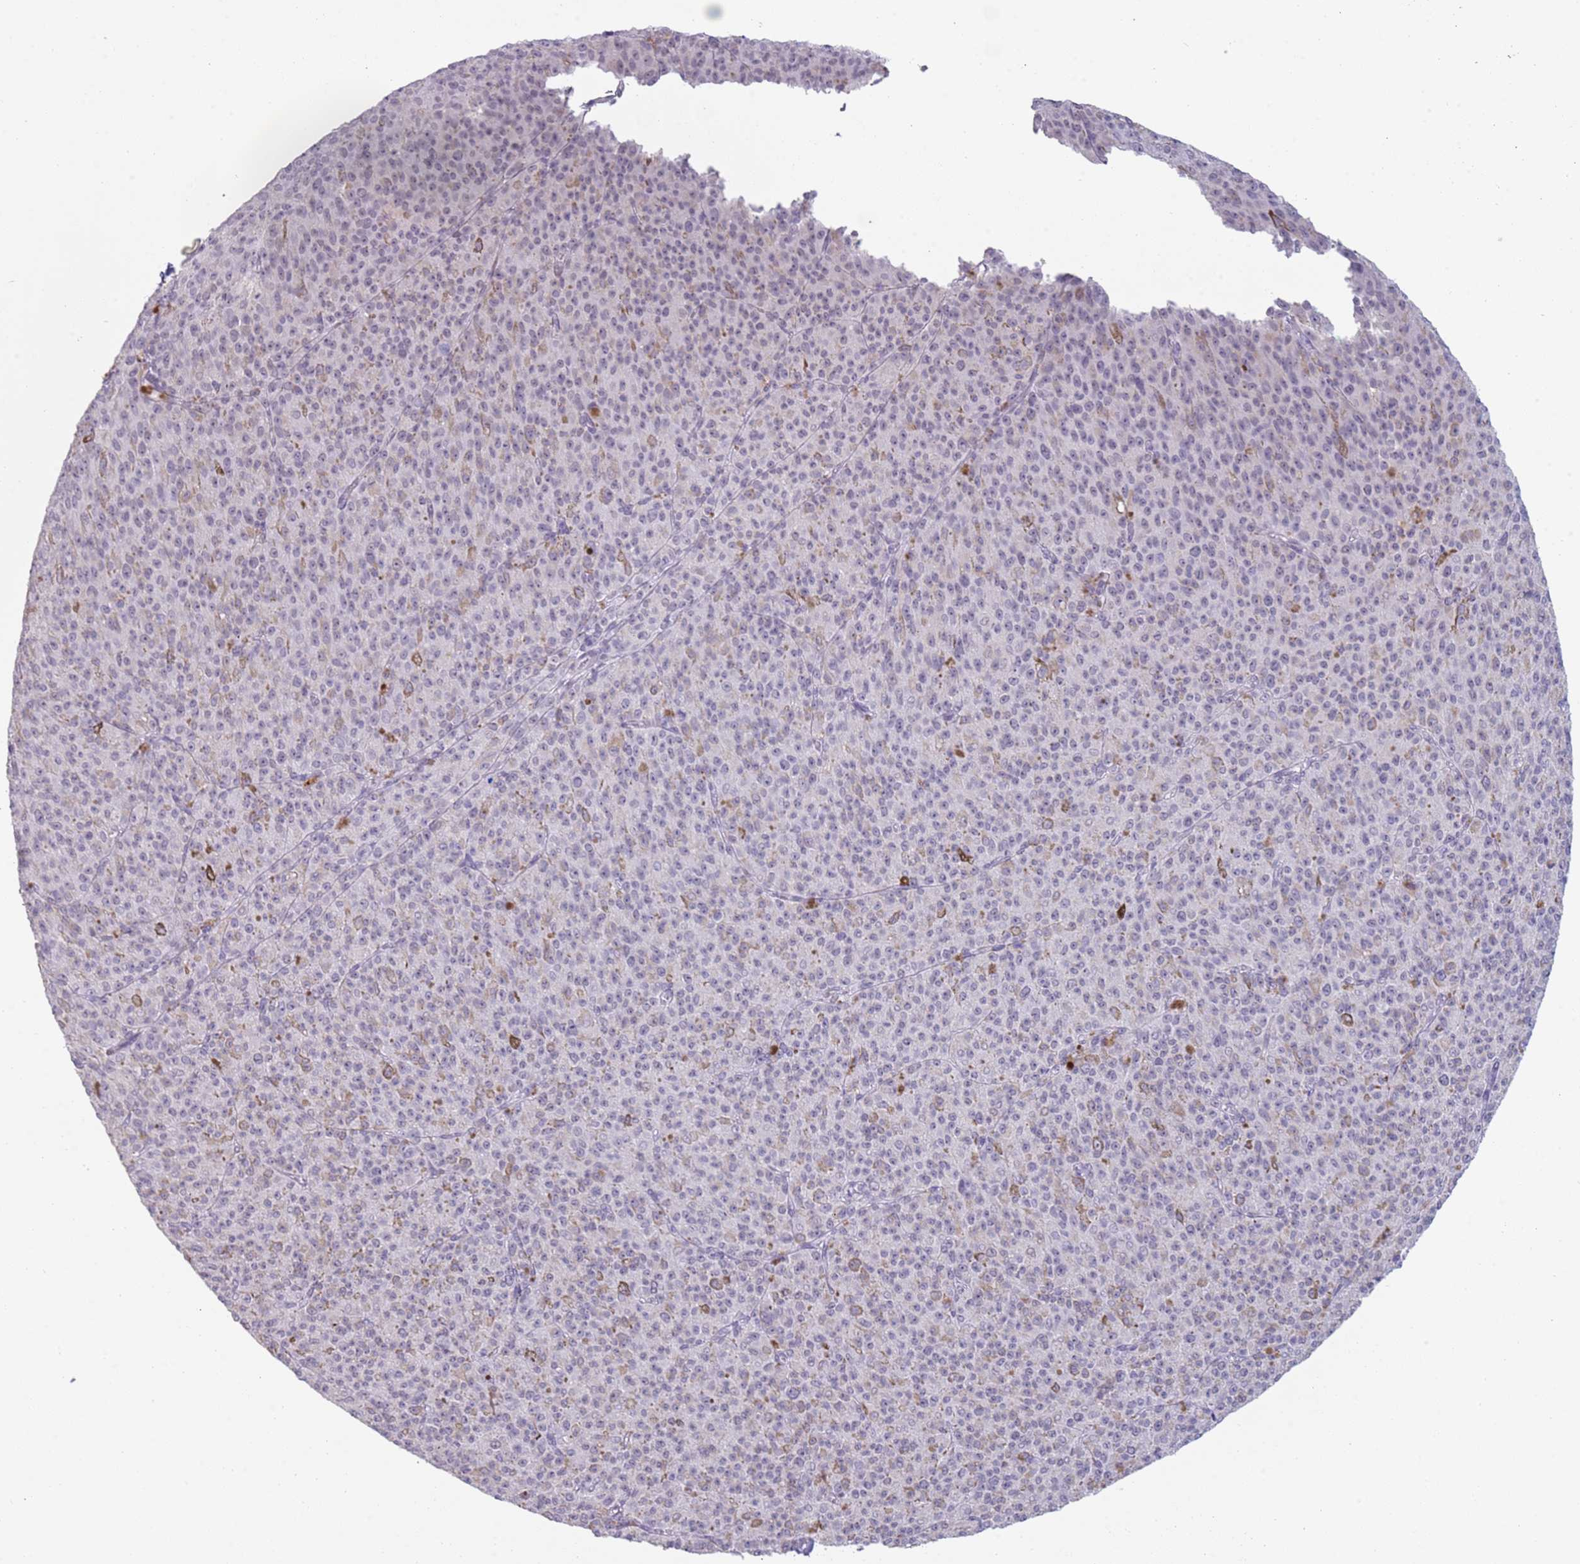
{"staining": {"intensity": "negative", "quantity": "none", "location": "none"}, "tissue": "melanoma", "cell_type": "Tumor cells", "image_type": "cancer", "snomed": [{"axis": "morphology", "description": "Malignant melanoma, NOS"}, {"axis": "topography", "description": "Skin"}], "caption": "Immunohistochemistry (IHC) photomicrograph of malignant melanoma stained for a protein (brown), which reveals no positivity in tumor cells.", "gene": "NBPF3", "patient": {"sex": "female", "age": 52}}